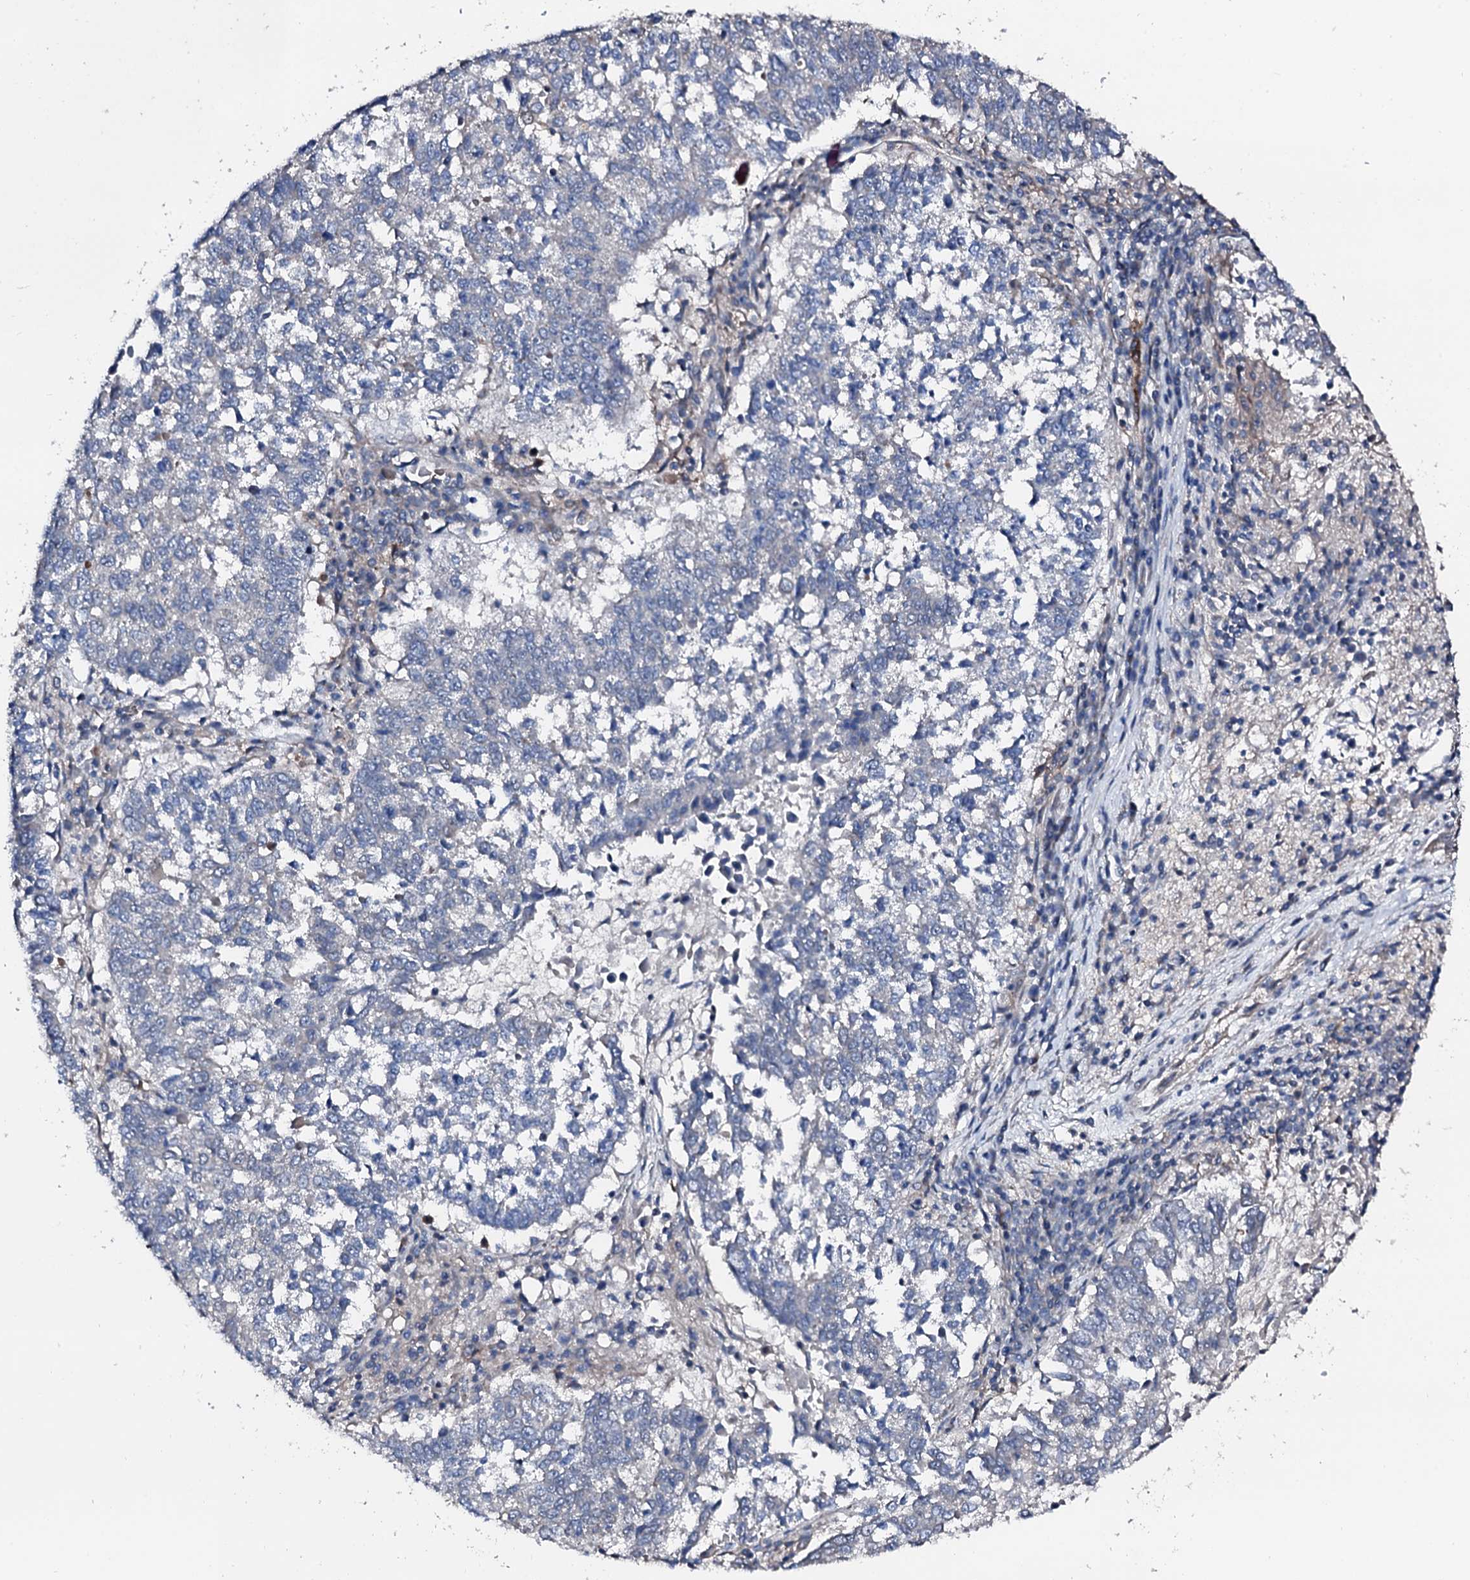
{"staining": {"intensity": "negative", "quantity": "none", "location": "none"}, "tissue": "lung cancer", "cell_type": "Tumor cells", "image_type": "cancer", "snomed": [{"axis": "morphology", "description": "Squamous cell carcinoma, NOS"}, {"axis": "topography", "description": "Lung"}], "caption": "Micrograph shows no significant protein staining in tumor cells of lung cancer (squamous cell carcinoma).", "gene": "TRAFD1", "patient": {"sex": "male", "age": 73}}